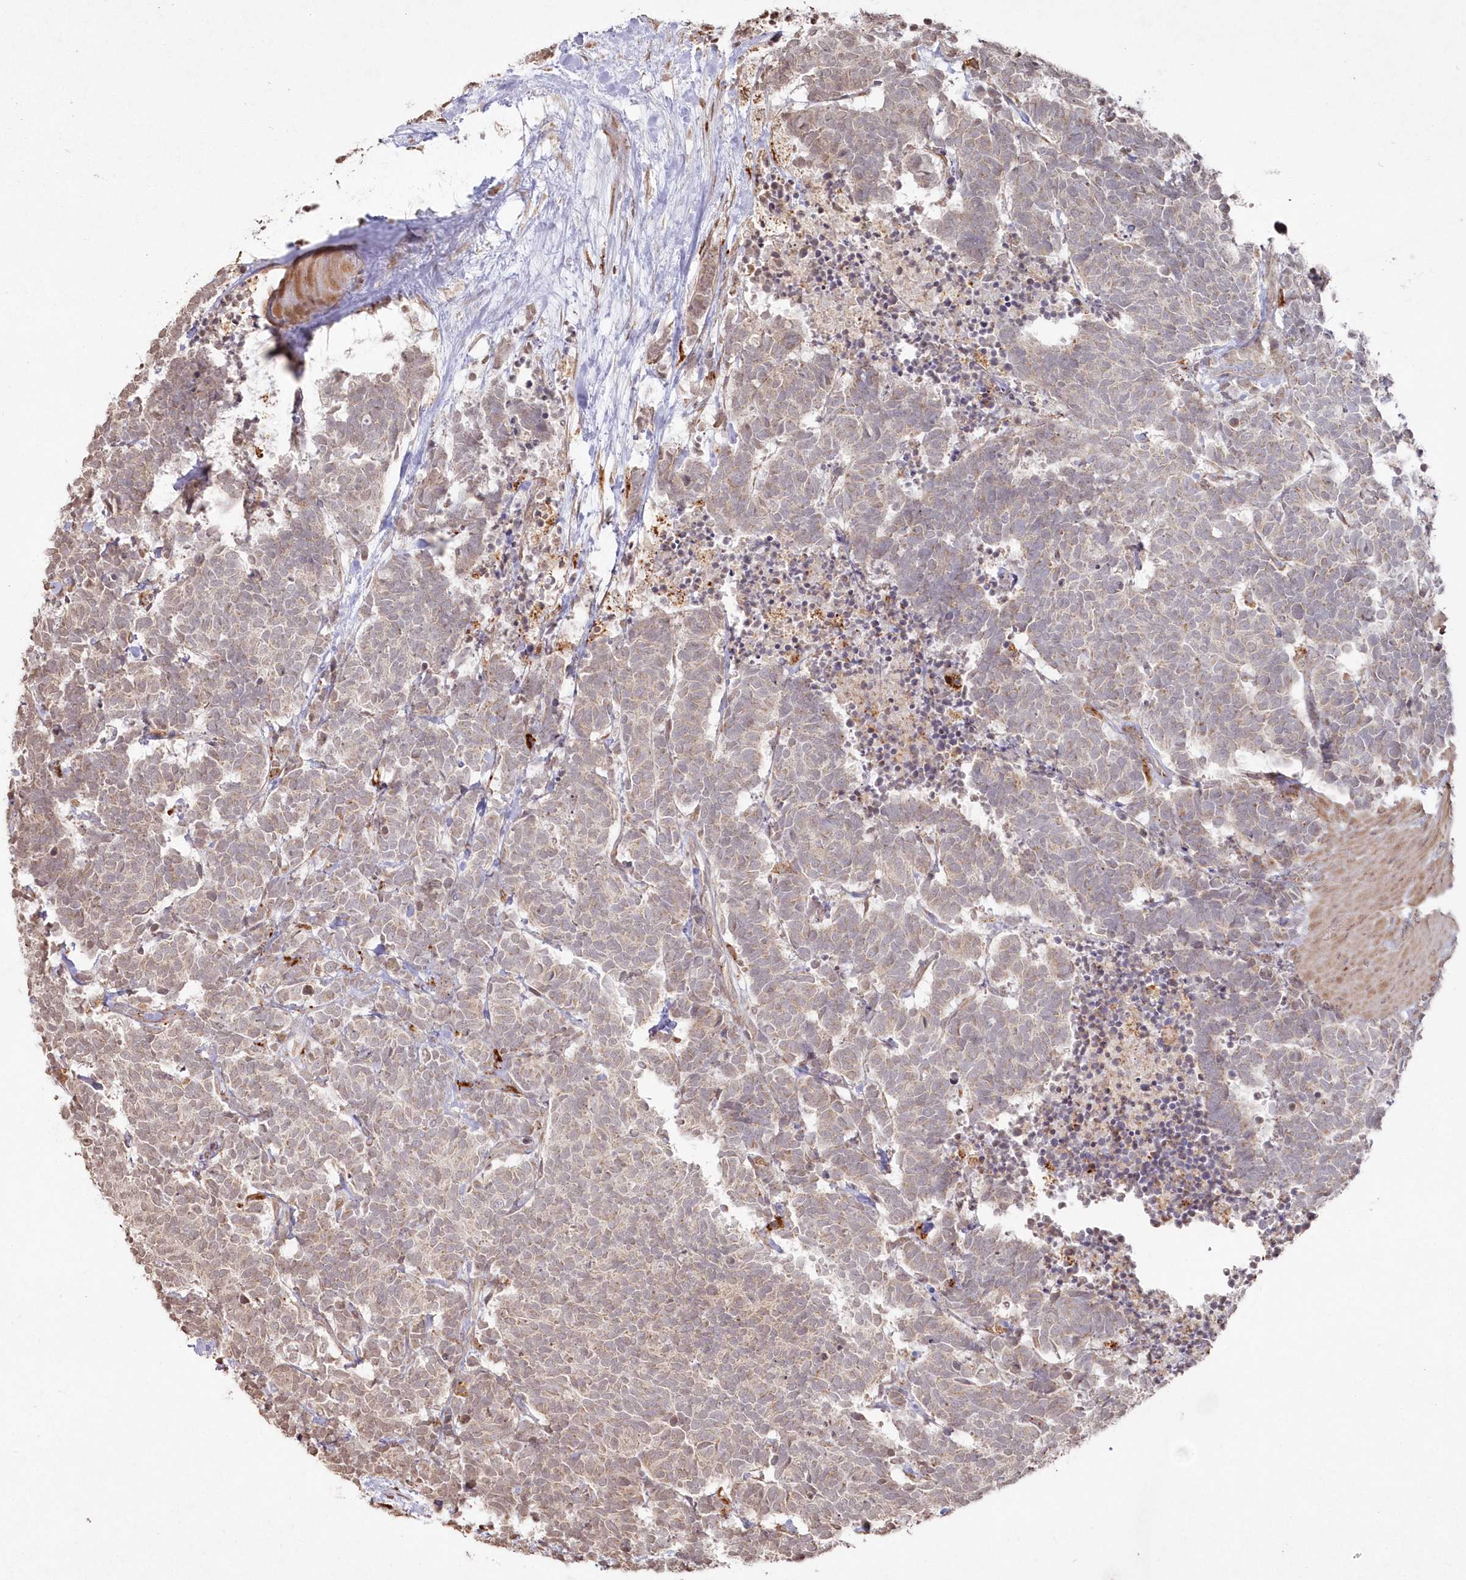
{"staining": {"intensity": "weak", "quantity": "25%-75%", "location": "cytoplasmic/membranous"}, "tissue": "carcinoid", "cell_type": "Tumor cells", "image_type": "cancer", "snomed": [{"axis": "morphology", "description": "Carcinoma, NOS"}, {"axis": "morphology", "description": "Carcinoid, malignant, NOS"}, {"axis": "topography", "description": "Urinary bladder"}], "caption": "Immunohistochemistry (IHC) micrograph of neoplastic tissue: human carcinoid stained using immunohistochemistry demonstrates low levels of weak protein expression localized specifically in the cytoplasmic/membranous of tumor cells, appearing as a cytoplasmic/membranous brown color.", "gene": "ARSB", "patient": {"sex": "male", "age": 57}}